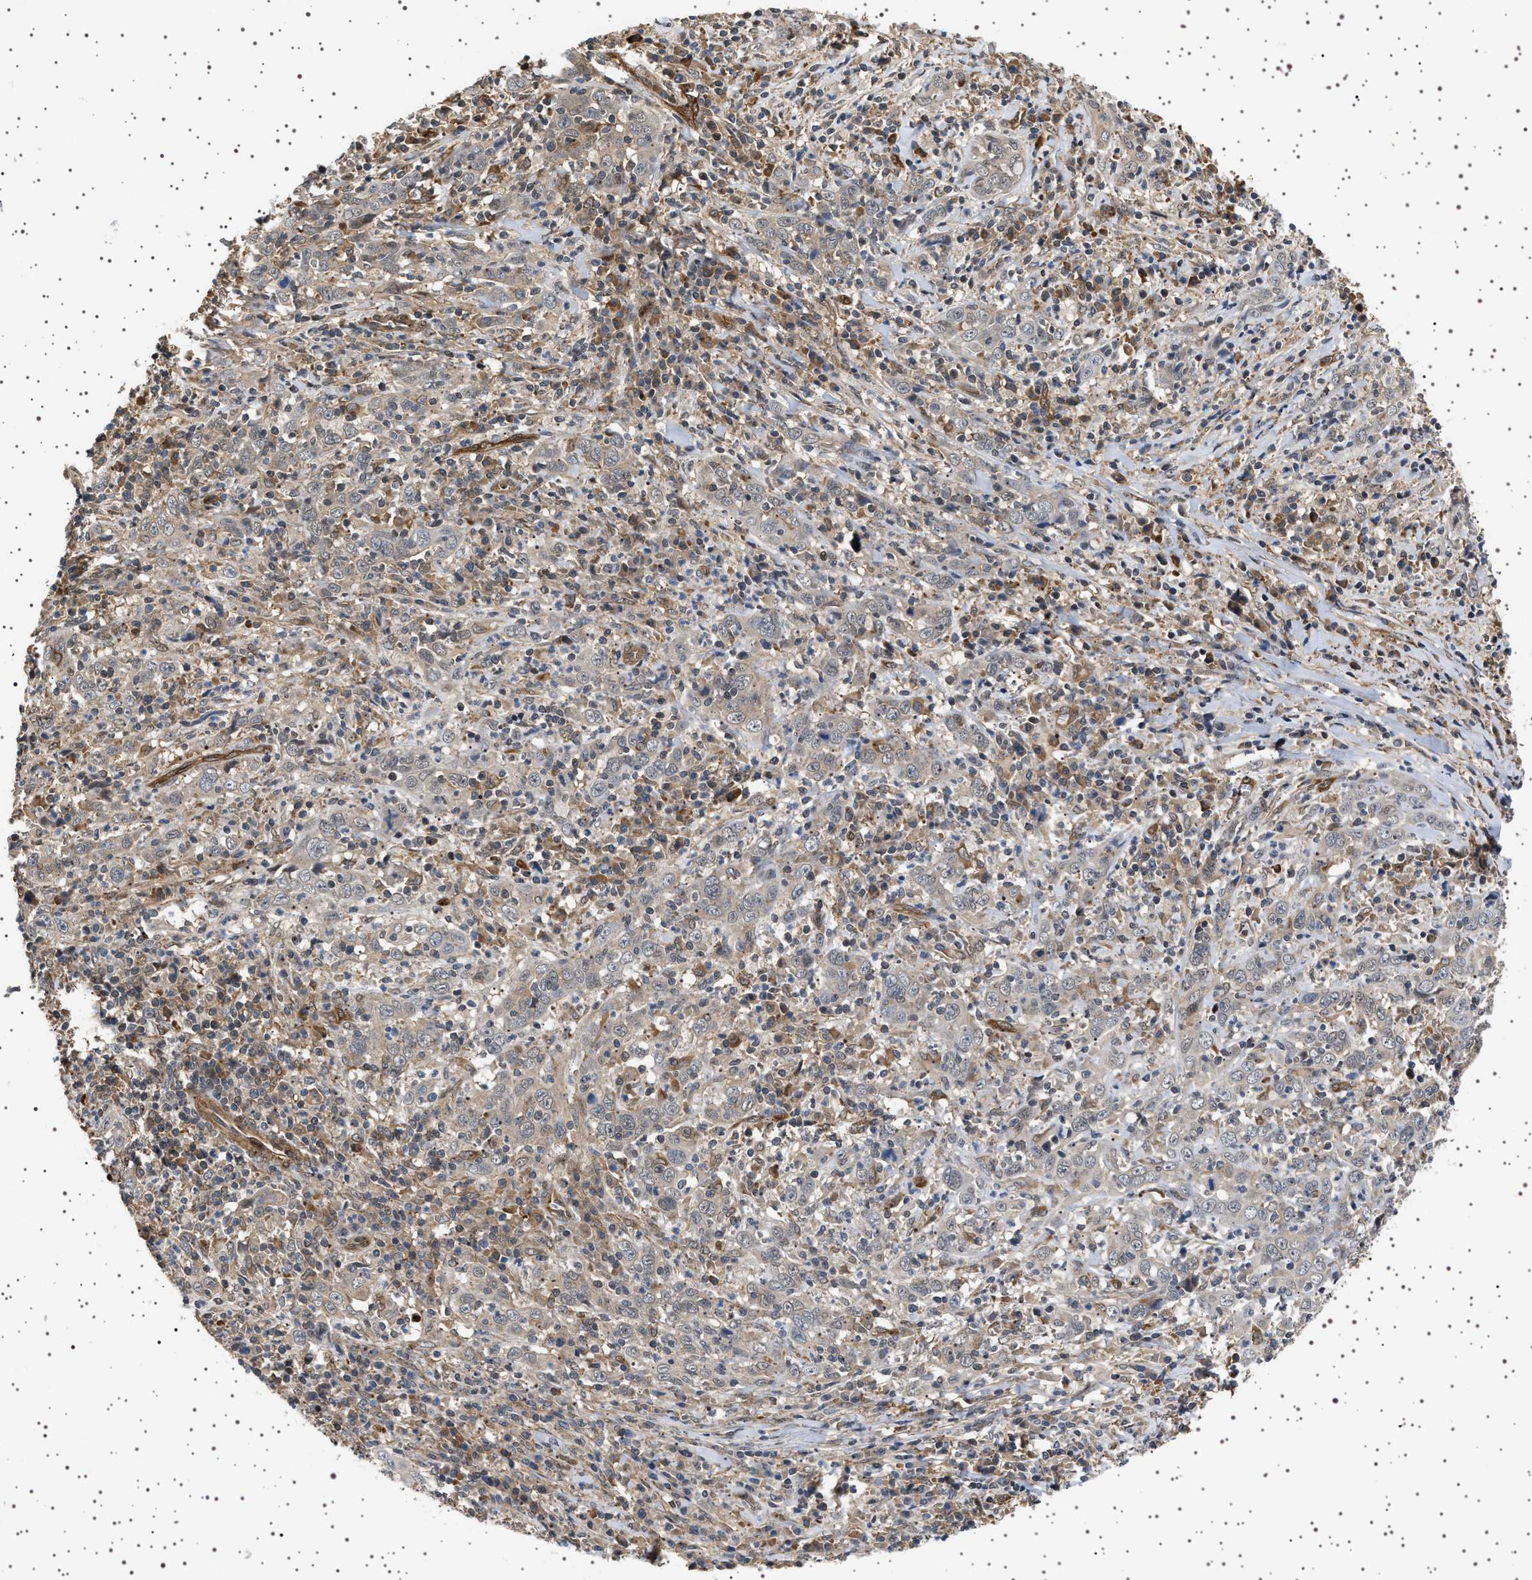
{"staining": {"intensity": "weak", "quantity": "25%-75%", "location": "cytoplasmic/membranous"}, "tissue": "cervical cancer", "cell_type": "Tumor cells", "image_type": "cancer", "snomed": [{"axis": "morphology", "description": "Squamous cell carcinoma, NOS"}, {"axis": "topography", "description": "Cervix"}], "caption": "Cervical cancer (squamous cell carcinoma) was stained to show a protein in brown. There is low levels of weak cytoplasmic/membranous positivity in about 25%-75% of tumor cells.", "gene": "BAG3", "patient": {"sex": "female", "age": 46}}